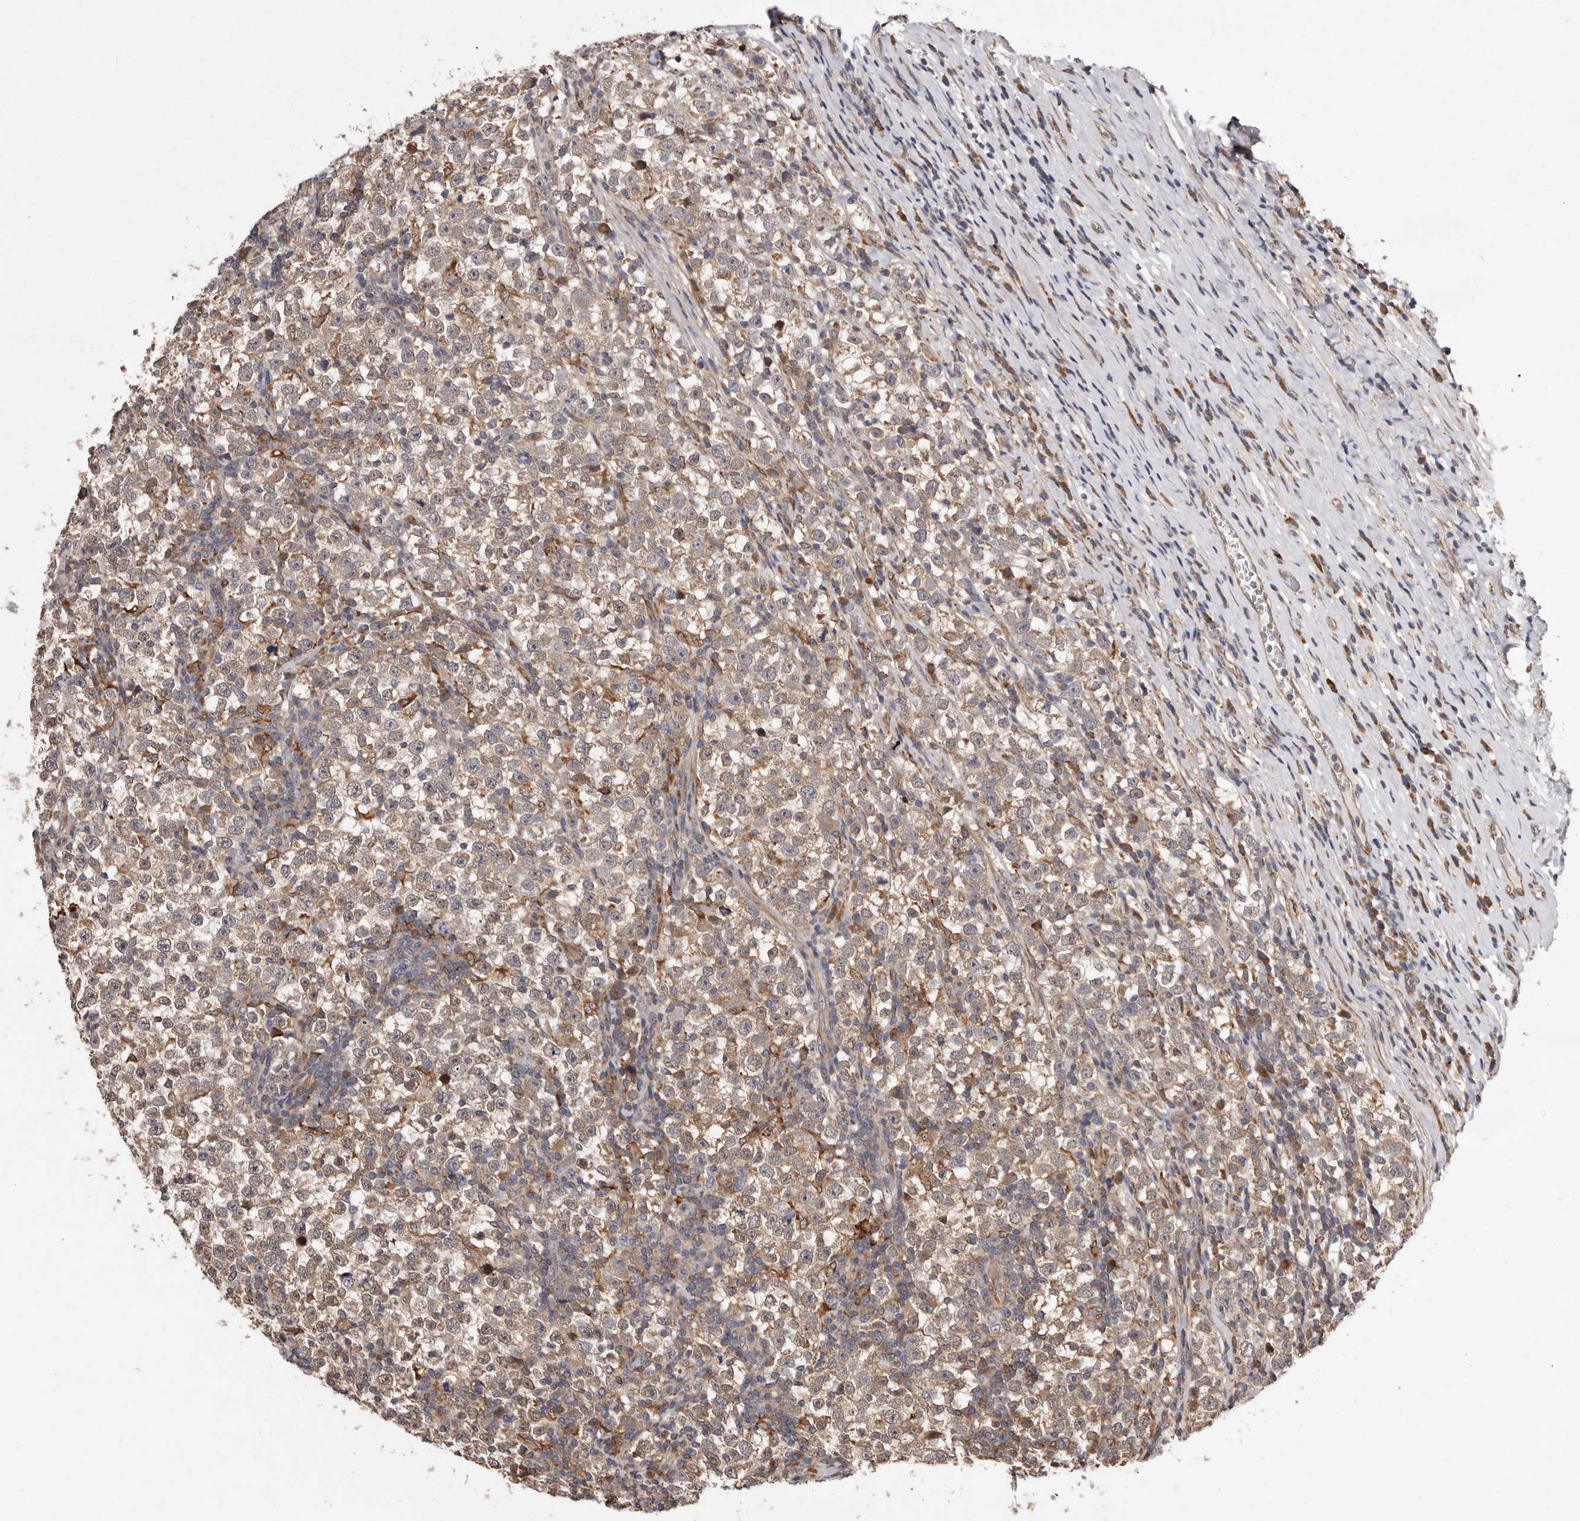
{"staining": {"intensity": "weak", "quantity": ">75%", "location": "cytoplasmic/membranous"}, "tissue": "testis cancer", "cell_type": "Tumor cells", "image_type": "cancer", "snomed": [{"axis": "morphology", "description": "Normal tissue, NOS"}, {"axis": "morphology", "description": "Seminoma, NOS"}, {"axis": "topography", "description": "Testis"}], "caption": "A high-resolution micrograph shows immunohistochemistry staining of testis cancer (seminoma), which displays weak cytoplasmic/membranous positivity in approximately >75% of tumor cells. Nuclei are stained in blue.", "gene": "RRM2B", "patient": {"sex": "male", "age": 43}}